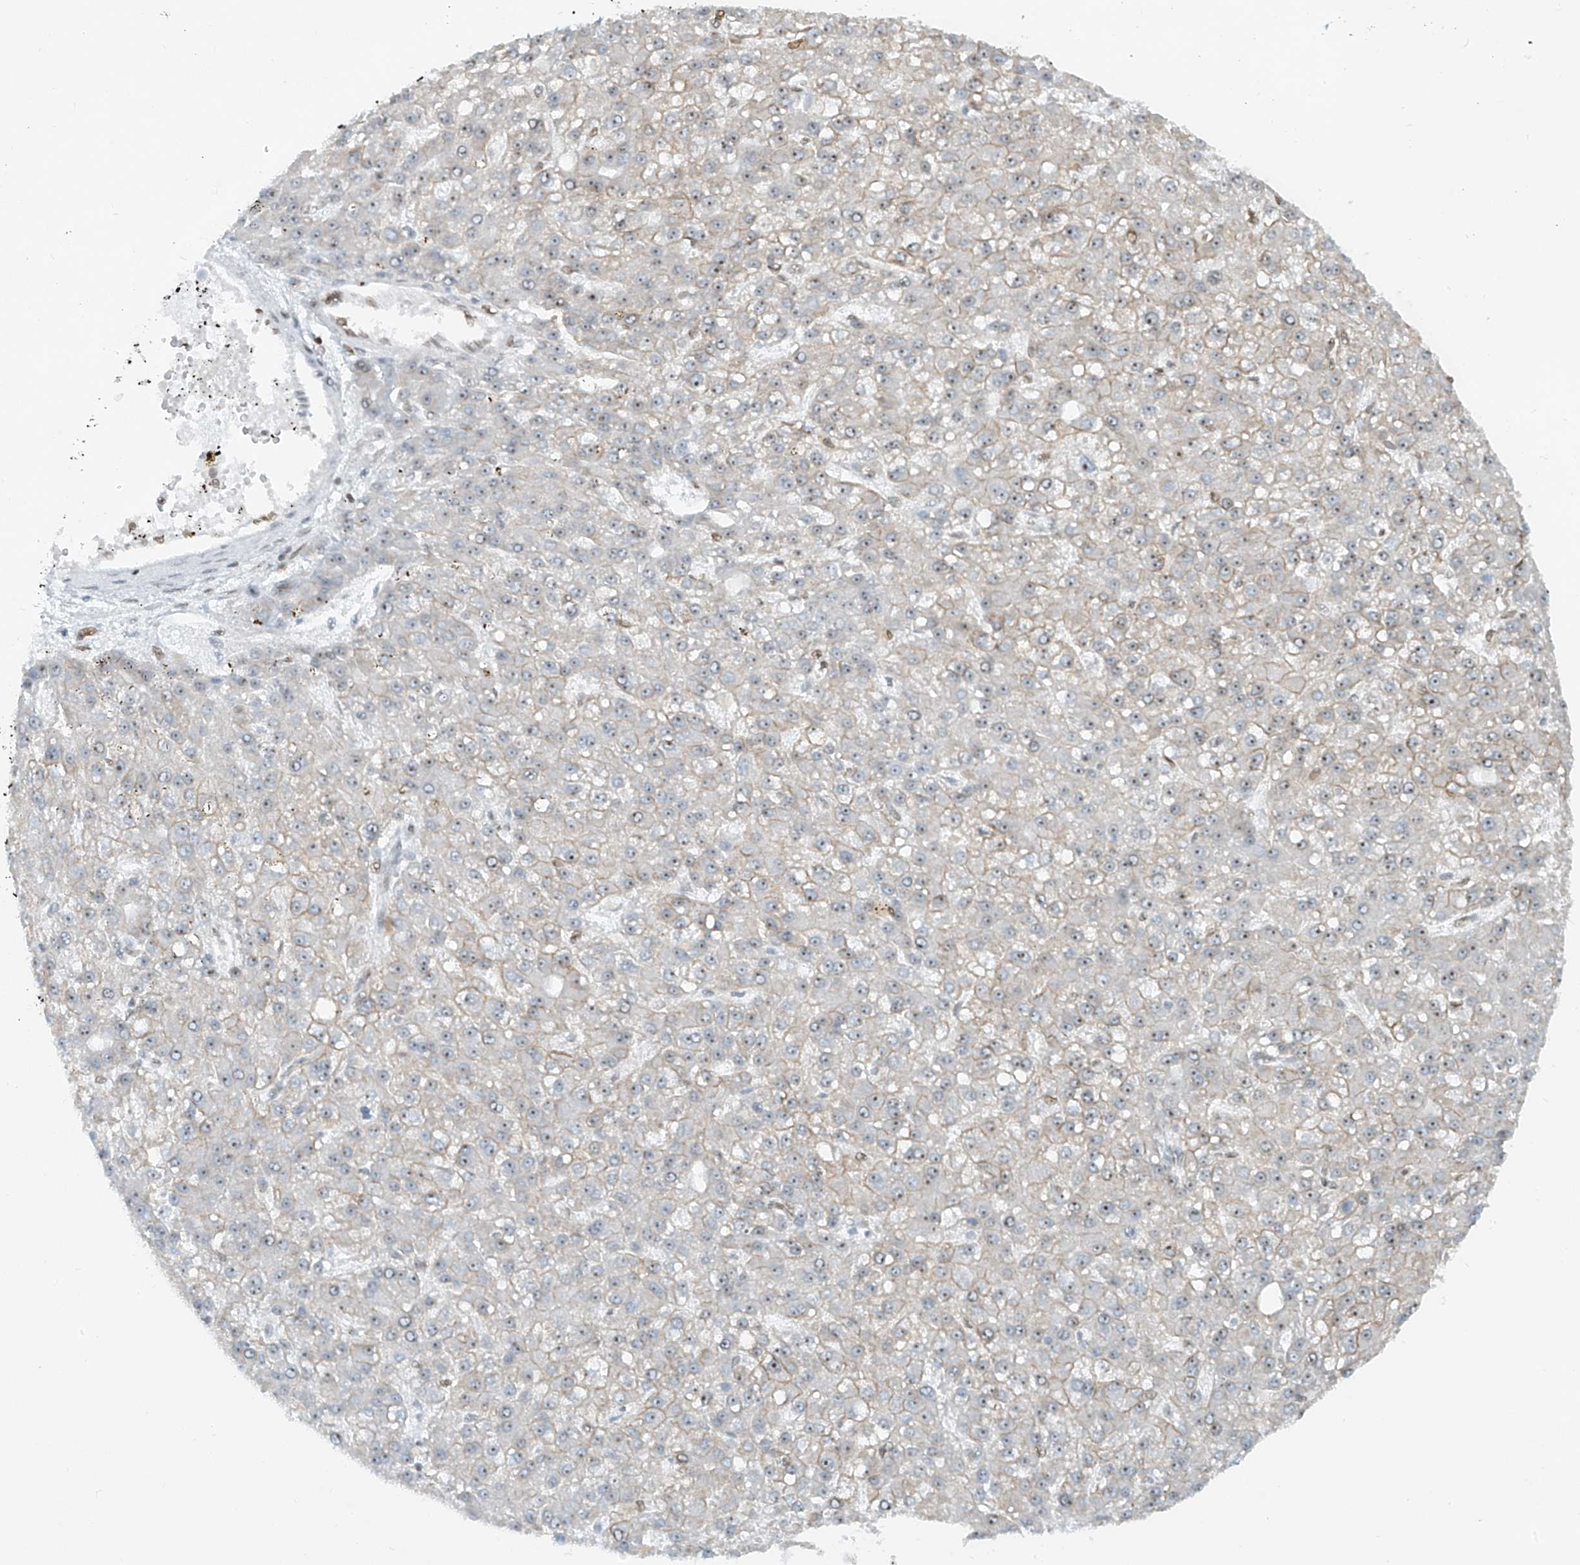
{"staining": {"intensity": "weak", "quantity": ">75%", "location": "cytoplasmic/membranous,nuclear"}, "tissue": "liver cancer", "cell_type": "Tumor cells", "image_type": "cancer", "snomed": [{"axis": "morphology", "description": "Carcinoma, Hepatocellular, NOS"}, {"axis": "topography", "description": "Liver"}], "caption": "Immunohistochemical staining of liver cancer (hepatocellular carcinoma) demonstrates low levels of weak cytoplasmic/membranous and nuclear expression in about >75% of tumor cells.", "gene": "SAMD15", "patient": {"sex": "male", "age": 67}}